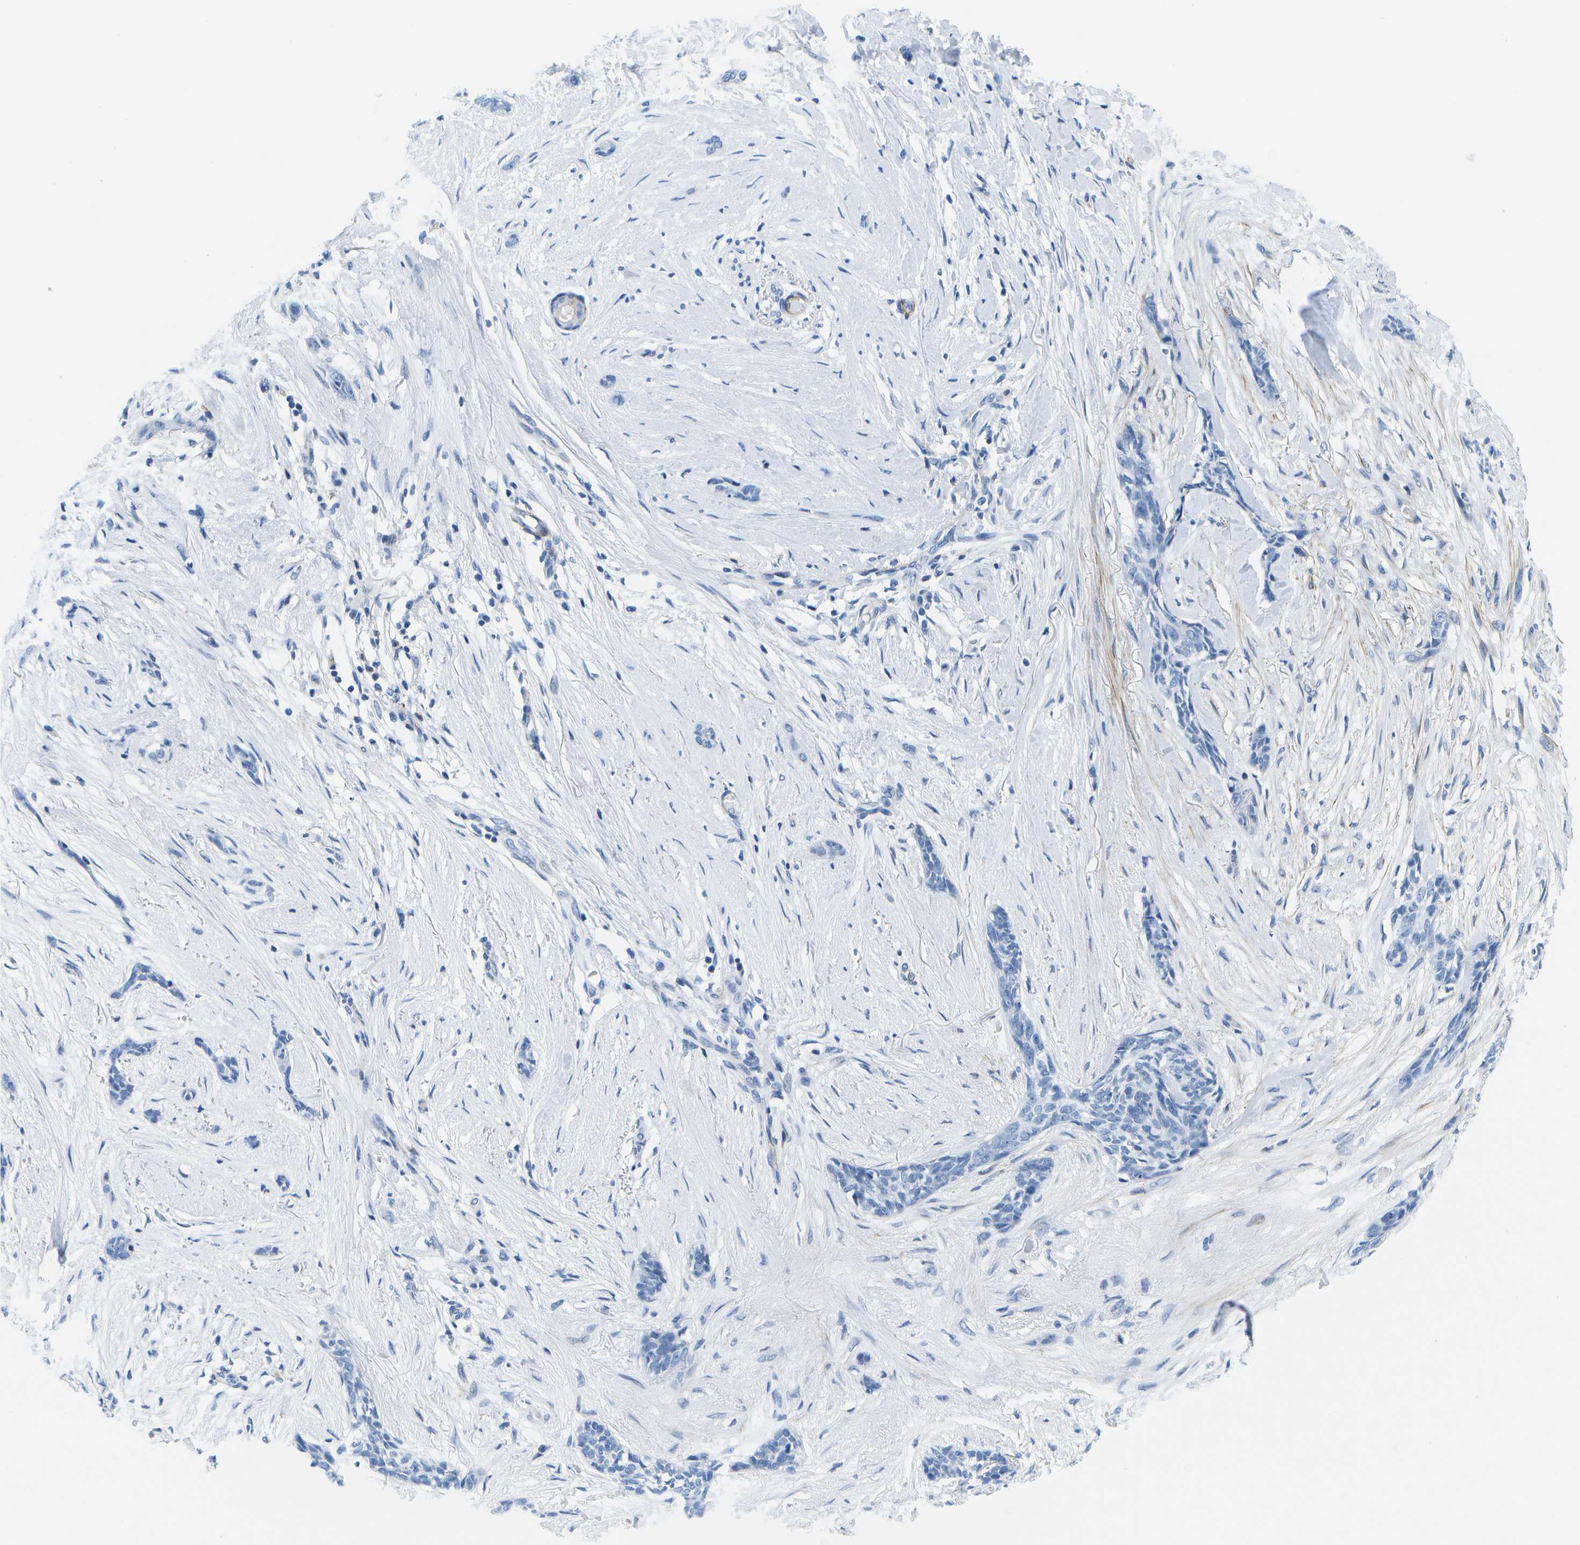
{"staining": {"intensity": "negative", "quantity": "none", "location": "none"}, "tissue": "skin cancer", "cell_type": "Tumor cells", "image_type": "cancer", "snomed": [{"axis": "morphology", "description": "Basal cell carcinoma"}, {"axis": "morphology", "description": "Adnexal tumor, benign"}, {"axis": "topography", "description": "Skin"}], "caption": "Basal cell carcinoma (skin) stained for a protein using IHC displays no positivity tumor cells.", "gene": "ADGRG6", "patient": {"sex": "female", "age": 42}}